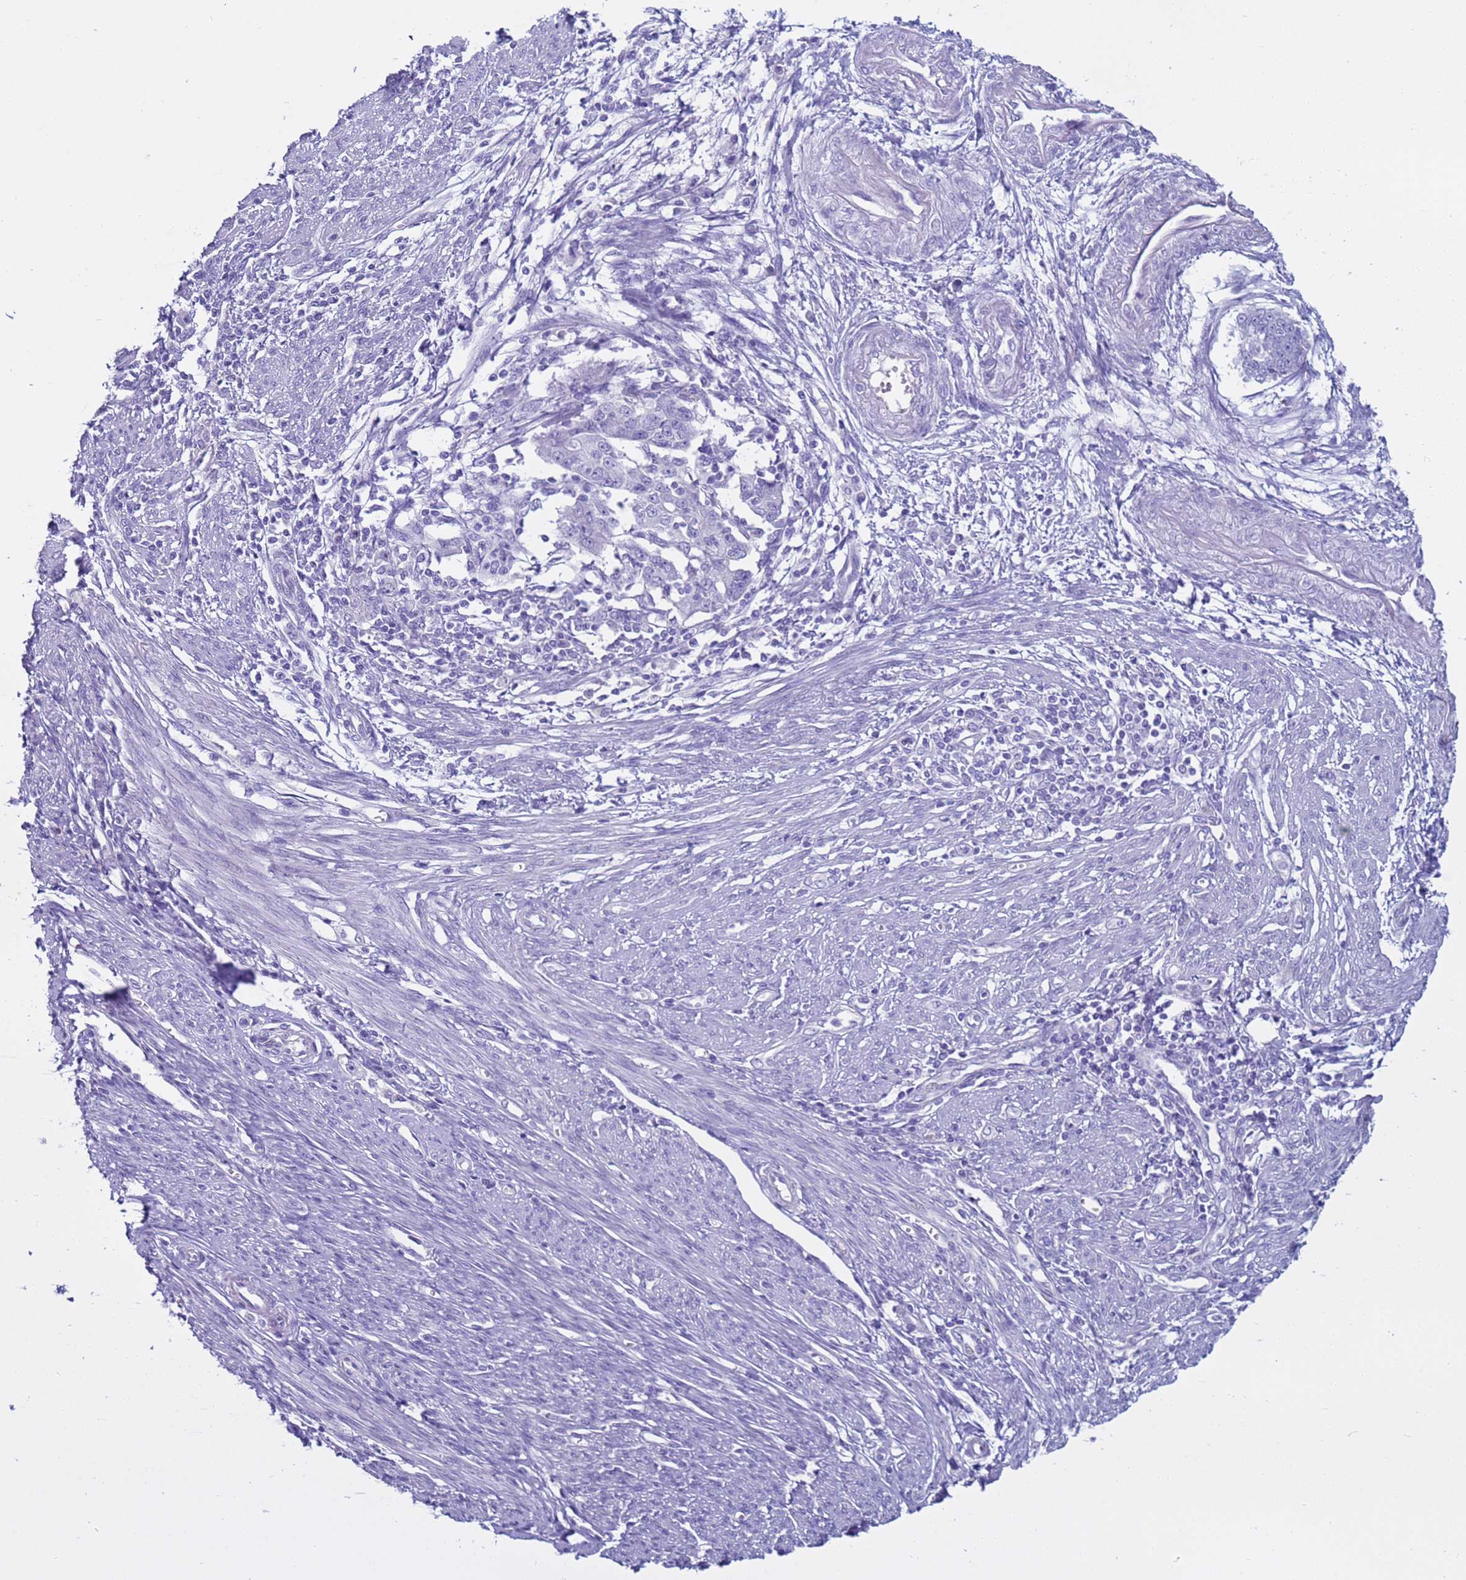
{"staining": {"intensity": "negative", "quantity": "none", "location": "none"}, "tissue": "endometrial cancer", "cell_type": "Tumor cells", "image_type": "cancer", "snomed": [{"axis": "morphology", "description": "Adenocarcinoma, NOS"}, {"axis": "topography", "description": "Endometrium"}], "caption": "High magnification brightfield microscopy of adenocarcinoma (endometrial) stained with DAB (brown) and counterstained with hematoxylin (blue): tumor cells show no significant expression. (Stains: DAB IHC with hematoxylin counter stain, Microscopy: brightfield microscopy at high magnification).", "gene": "CST4", "patient": {"sex": "female", "age": 56}}